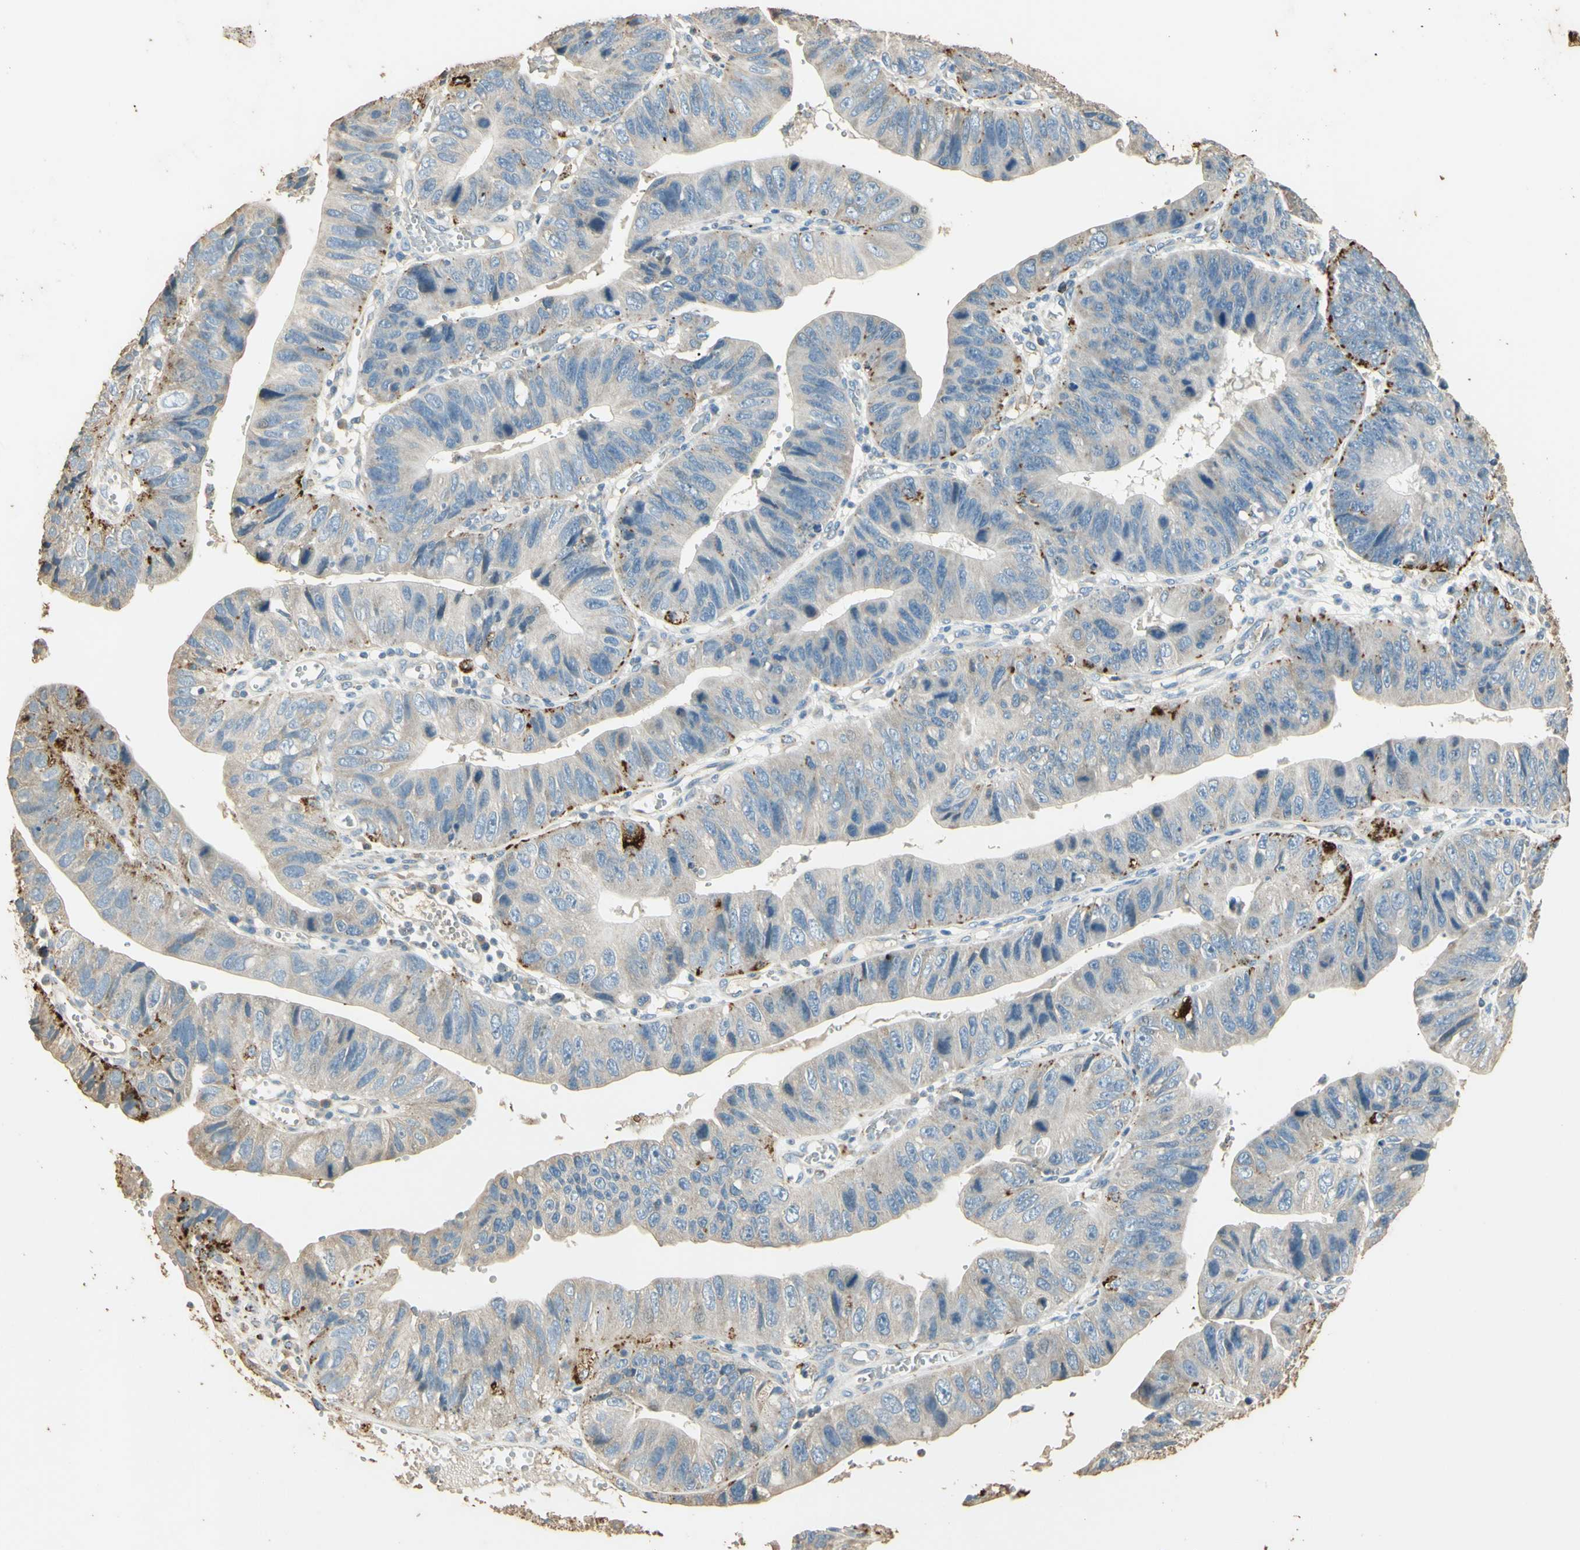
{"staining": {"intensity": "strong", "quantity": "<25%", "location": "cytoplasmic/membranous"}, "tissue": "stomach cancer", "cell_type": "Tumor cells", "image_type": "cancer", "snomed": [{"axis": "morphology", "description": "Adenocarcinoma, NOS"}, {"axis": "topography", "description": "Stomach"}], "caption": "Immunohistochemical staining of stomach cancer exhibits medium levels of strong cytoplasmic/membranous protein expression in about <25% of tumor cells. (DAB = brown stain, brightfield microscopy at high magnification).", "gene": "ARHGEF17", "patient": {"sex": "male", "age": 59}}